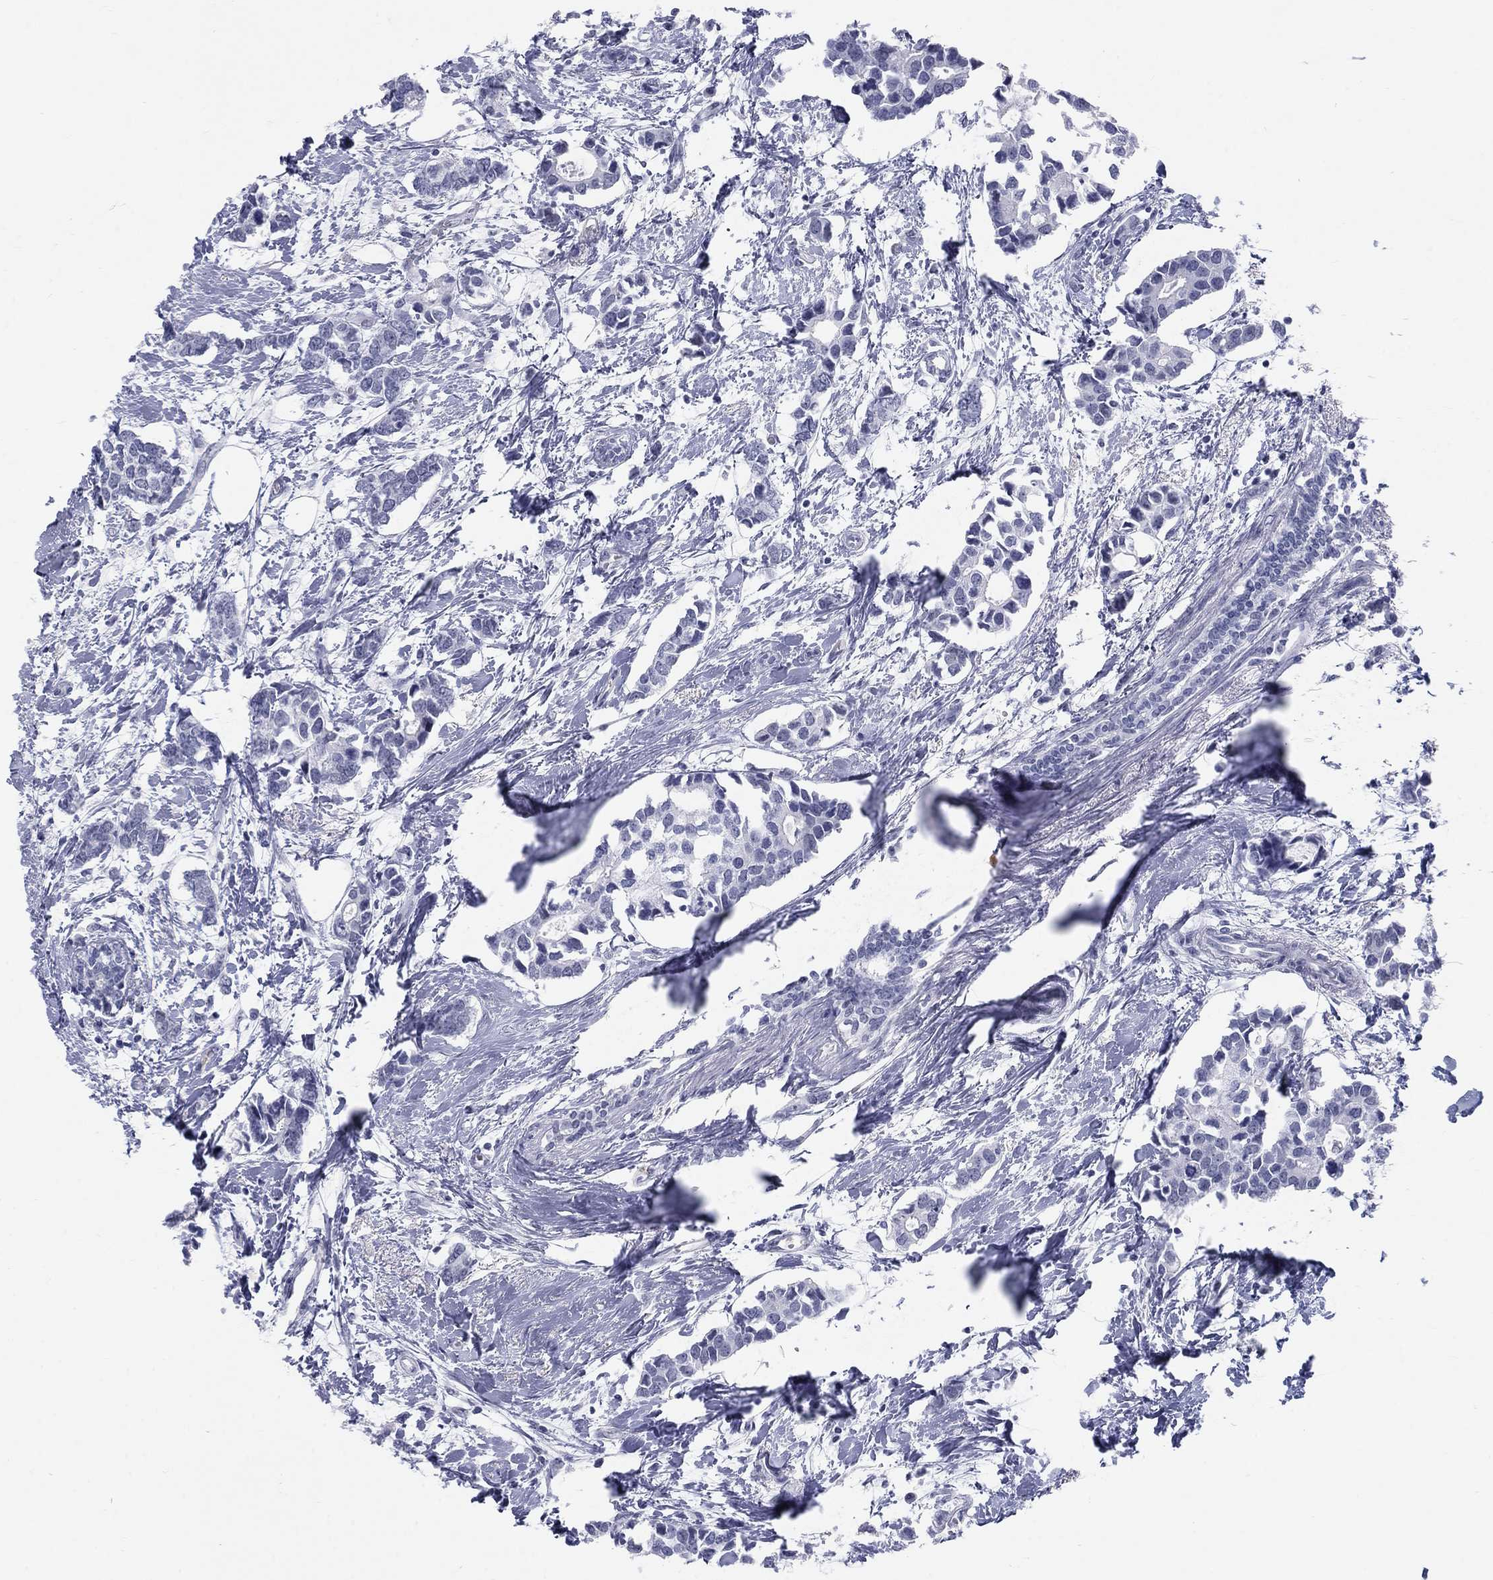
{"staining": {"intensity": "negative", "quantity": "none", "location": "none"}, "tissue": "breast cancer", "cell_type": "Tumor cells", "image_type": "cancer", "snomed": [{"axis": "morphology", "description": "Duct carcinoma"}, {"axis": "topography", "description": "Breast"}], "caption": "The histopathology image exhibits no staining of tumor cells in breast cancer. (DAB (3,3'-diaminobenzidine) IHC visualized using brightfield microscopy, high magnification).", "gene": "DMTN", "patient": {"sex": "female", "age": 83}}